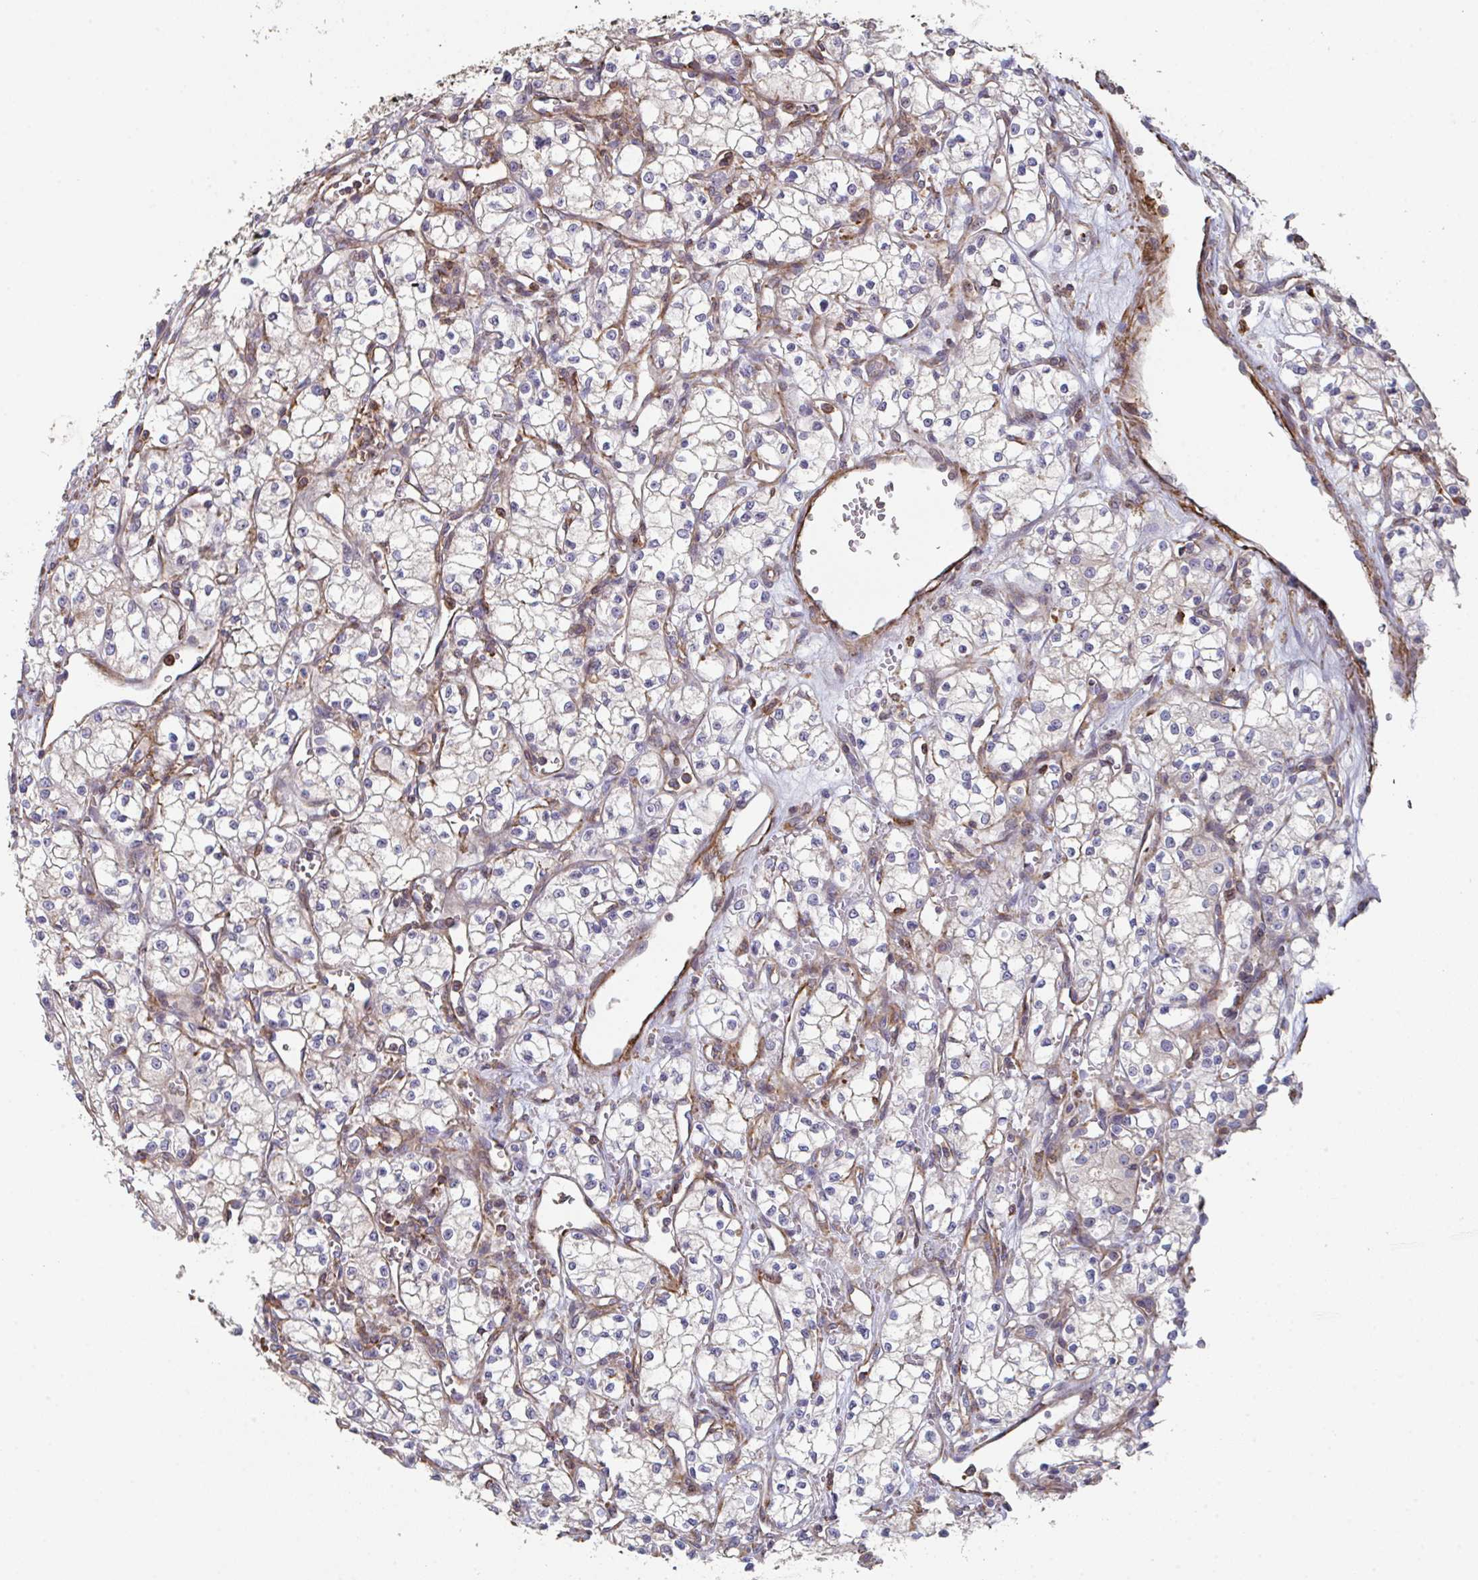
{"staining": {"intensity": "negative", "quantity": "none", "location": "none"}, "tissue": "renal cancer", "cell_type": "Tumor cells", "image_type": "cancer", "snomed": [{"axis": "morphology", "description": "Adenocarcinoma, NOS"}, {"axis": "topography", "description": "Kidney"}], "caption": "A high-resolution photomicrograph shows IHC staining of renal adenocarcinoma, which shows no significant positivity in tumor cells.", "gene": "FZD2", "patient": {"sex": "male", "age": 59}}